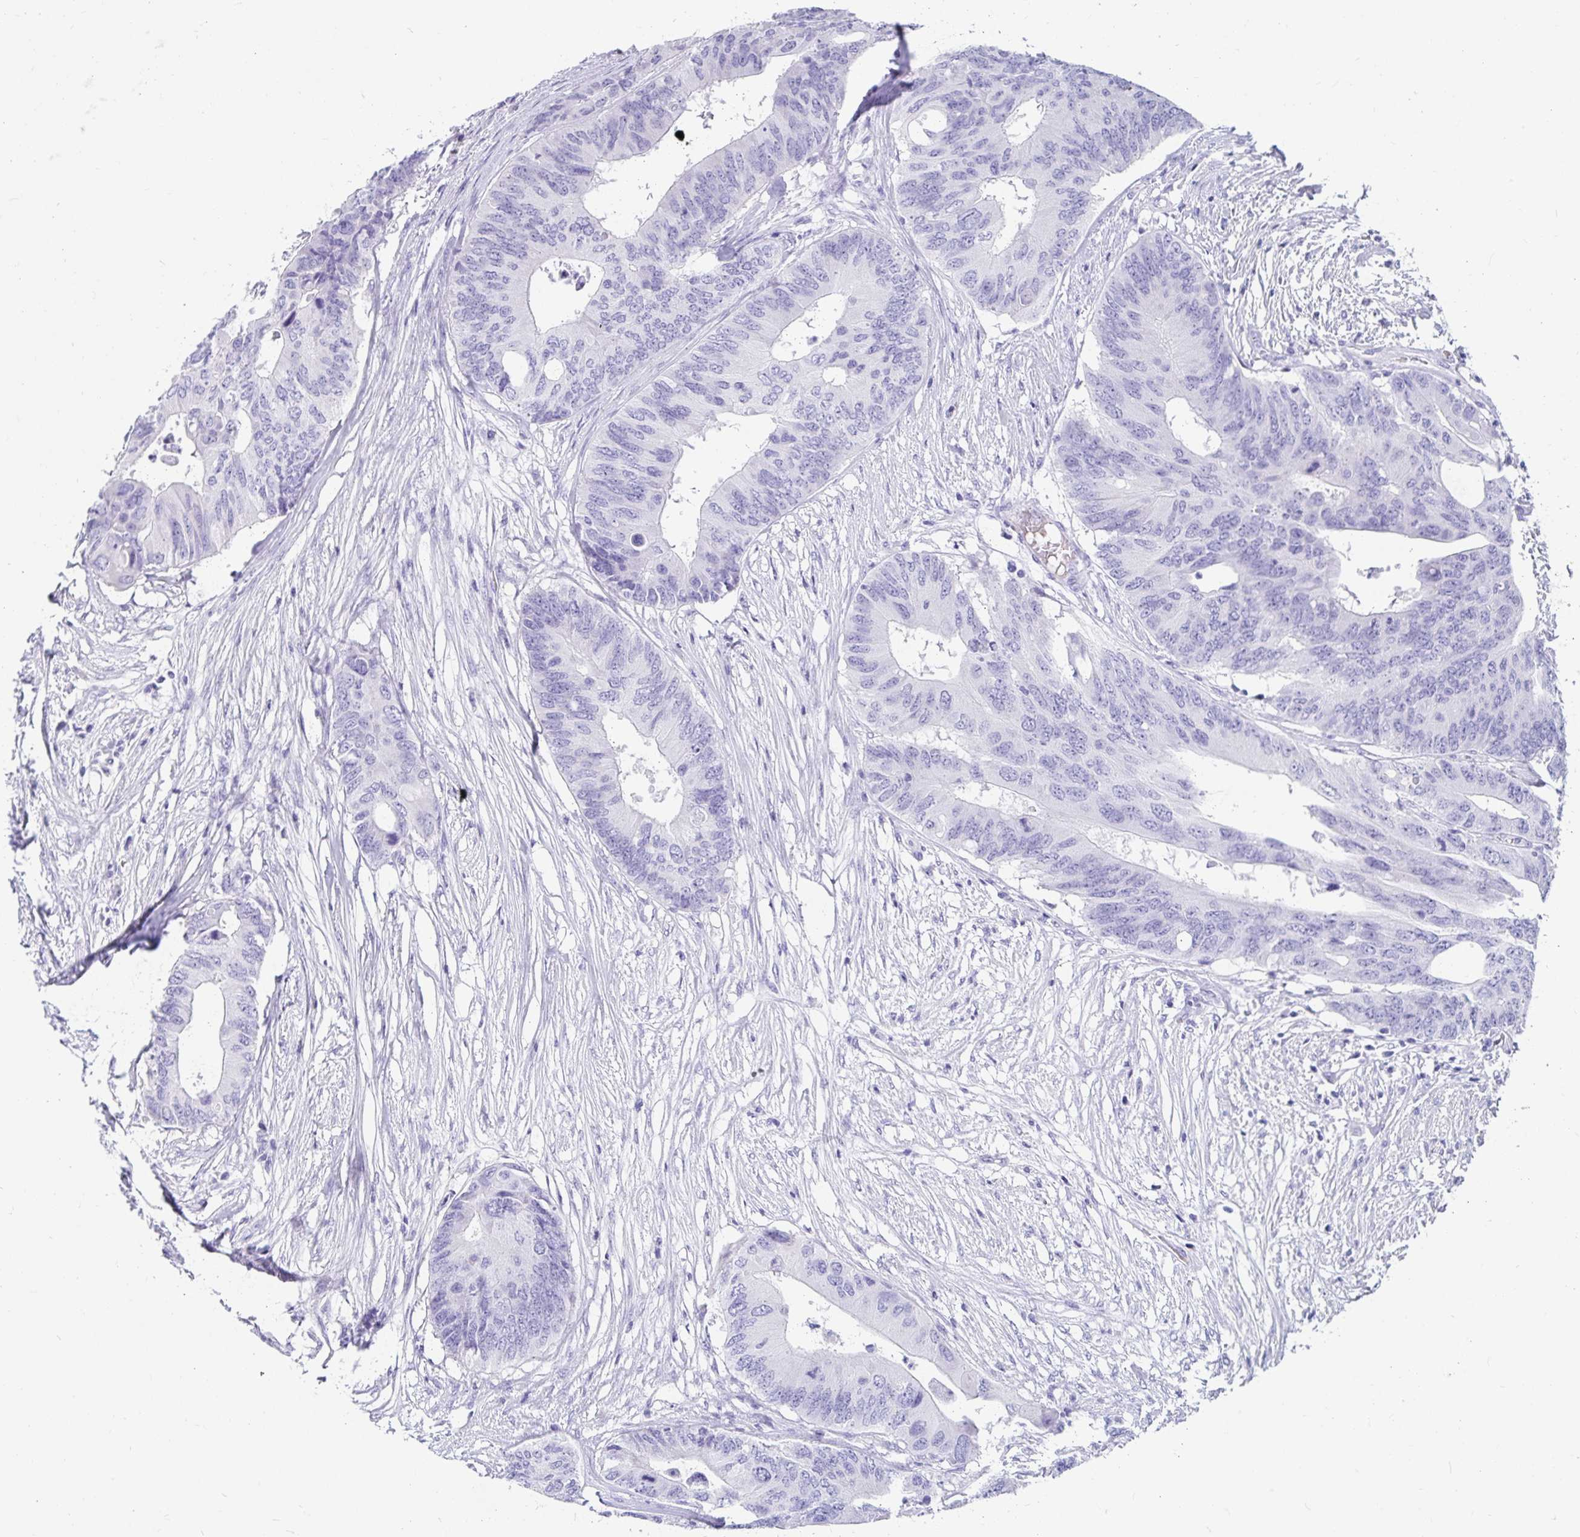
{"staining": {"intensity": "negative", "quantity": "none", "location": "none"}, "tissue": "colorectal cancer", "cell_type": "Tumor cells", "image_type": "cancer", "snomed": [{"axis": "morphology", "description": "Adenocarcinoma, NOS"}, {"axis": "topography", "description": "Colon"}], "caption": "Tumor cells are negative for protein expression in human adenocarcinoma (colorectal).", "gene": "ZPBP2", "patient": {"sex": "male", "age": 71}}